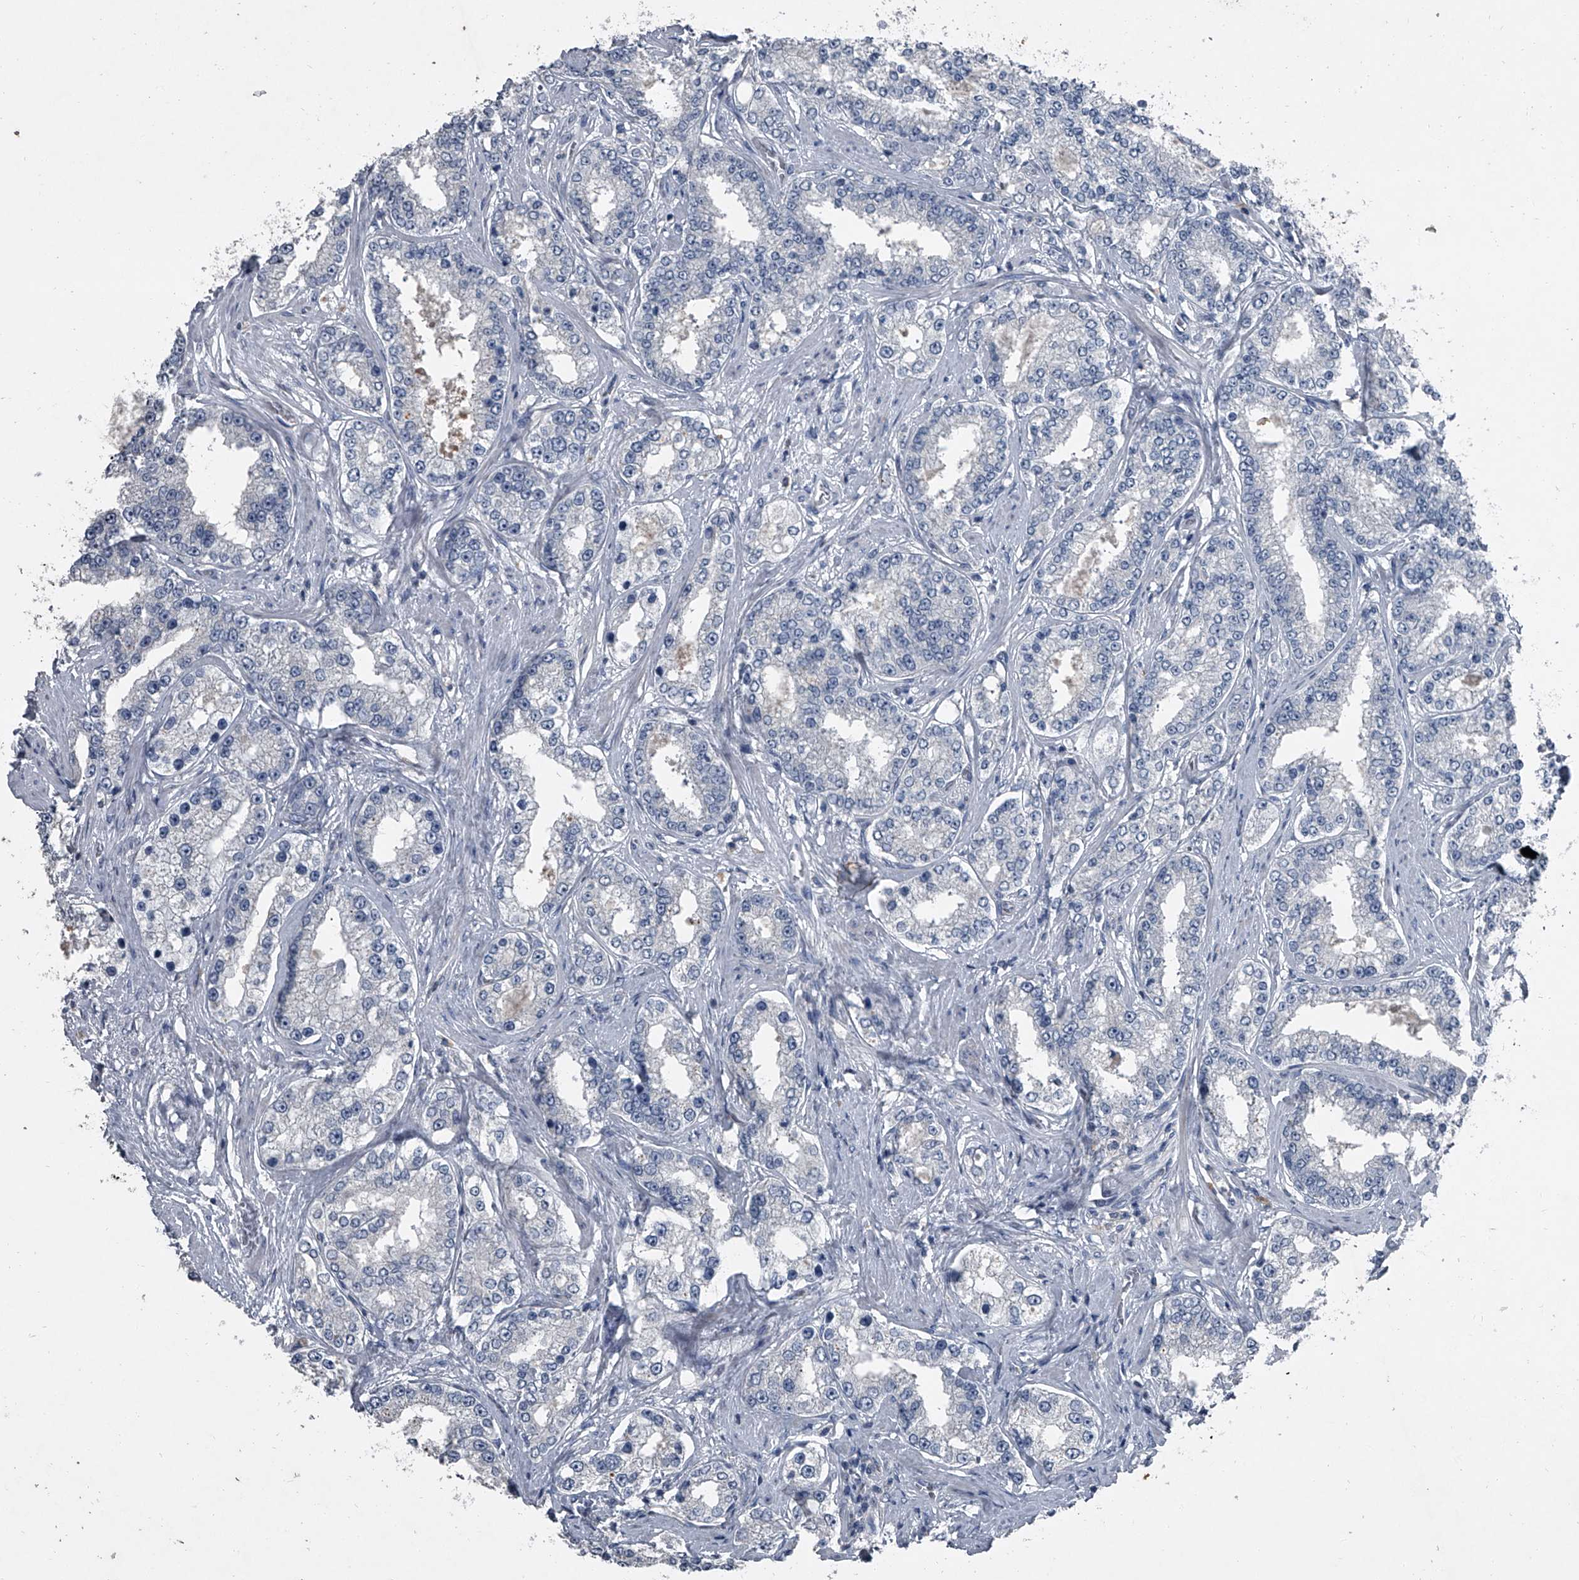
{"staining": {"intensity": "negative", "quantity": "none", "location": "none"}, "tissue": "prostate cancer", "cell_type": "Tumor cells", "image_type": "cancer", "snomed": [{"axis": "morphology", "description": "Normal tissue, NOS"}, {"axis": "morphology", "description": "Adenocarcinoma, High grade"}, {"axis": "topography", "description": "Prostate"}], "caption": "Tumor cells are negative for brown protein staining in prostate cancer (high-grade adenocarcinoma). (Immunohistochemistry (ihc), brightfield microscopy, high magnification).", "gene": "HEPHL1", "patient": {"sex": "male", "age": 83}}